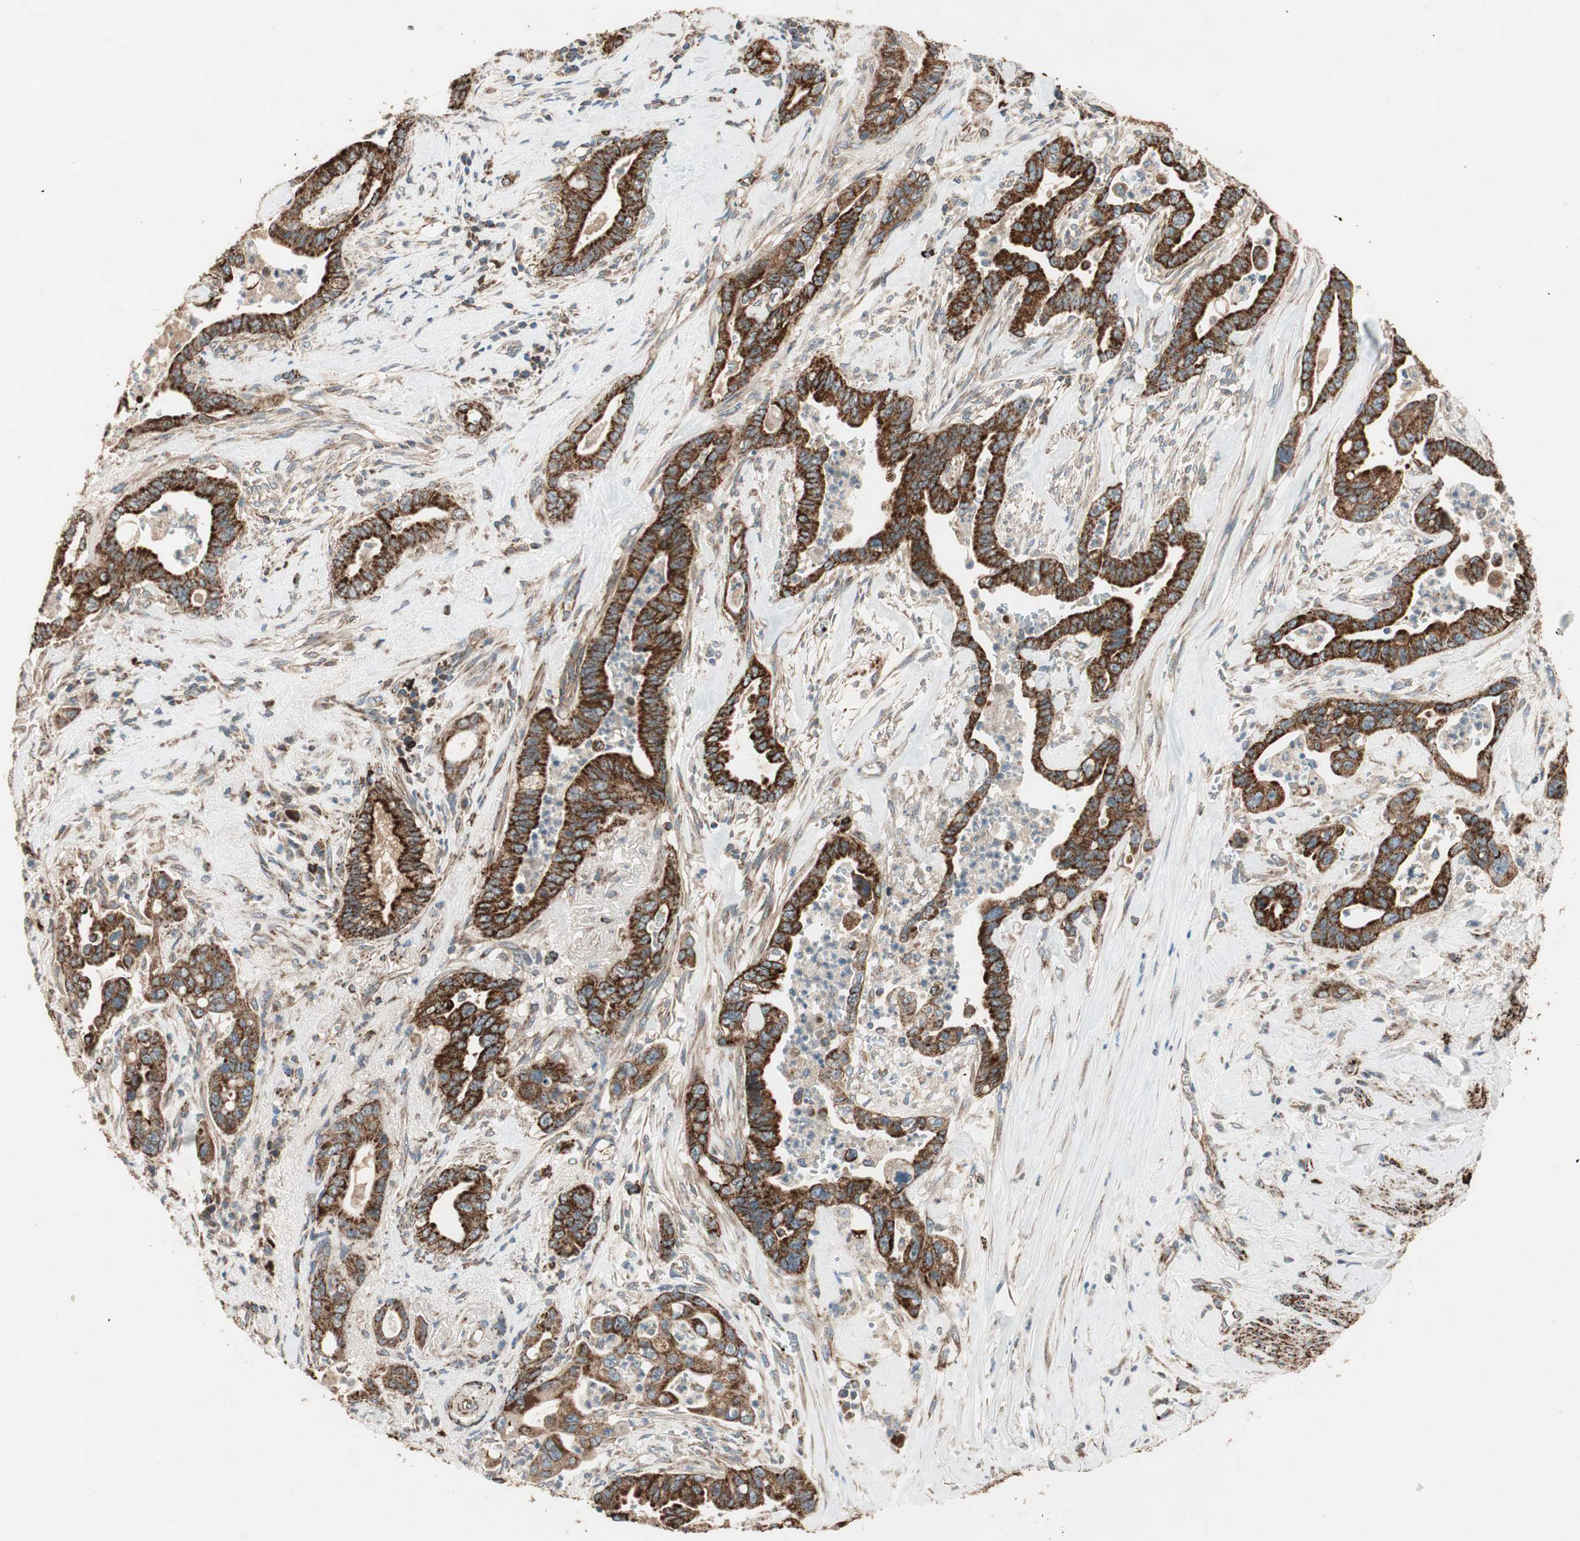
{"staining": {"intensity": "strong", "quantity": ">75%", "location": "cytoplasmic/membranous"}, "tissue": "pancreatic cancer", "cell_type": "Tumor cells", "image_type": "cancer", "snomed": [{"axis": "morphology", "description": "Adenocarcinoma, NOS"}, {"axis": "topography", "description": "Pancreas"}], "caption": "DAB immunohistochemical staining of human pancreatic cancer (adenocarcinoma) displays strong cytoplasmic/membranous protein expression in about >75% of tumor cells.", "gene": "AKAP1", "patient": {"sex": "male", "age": 70}}